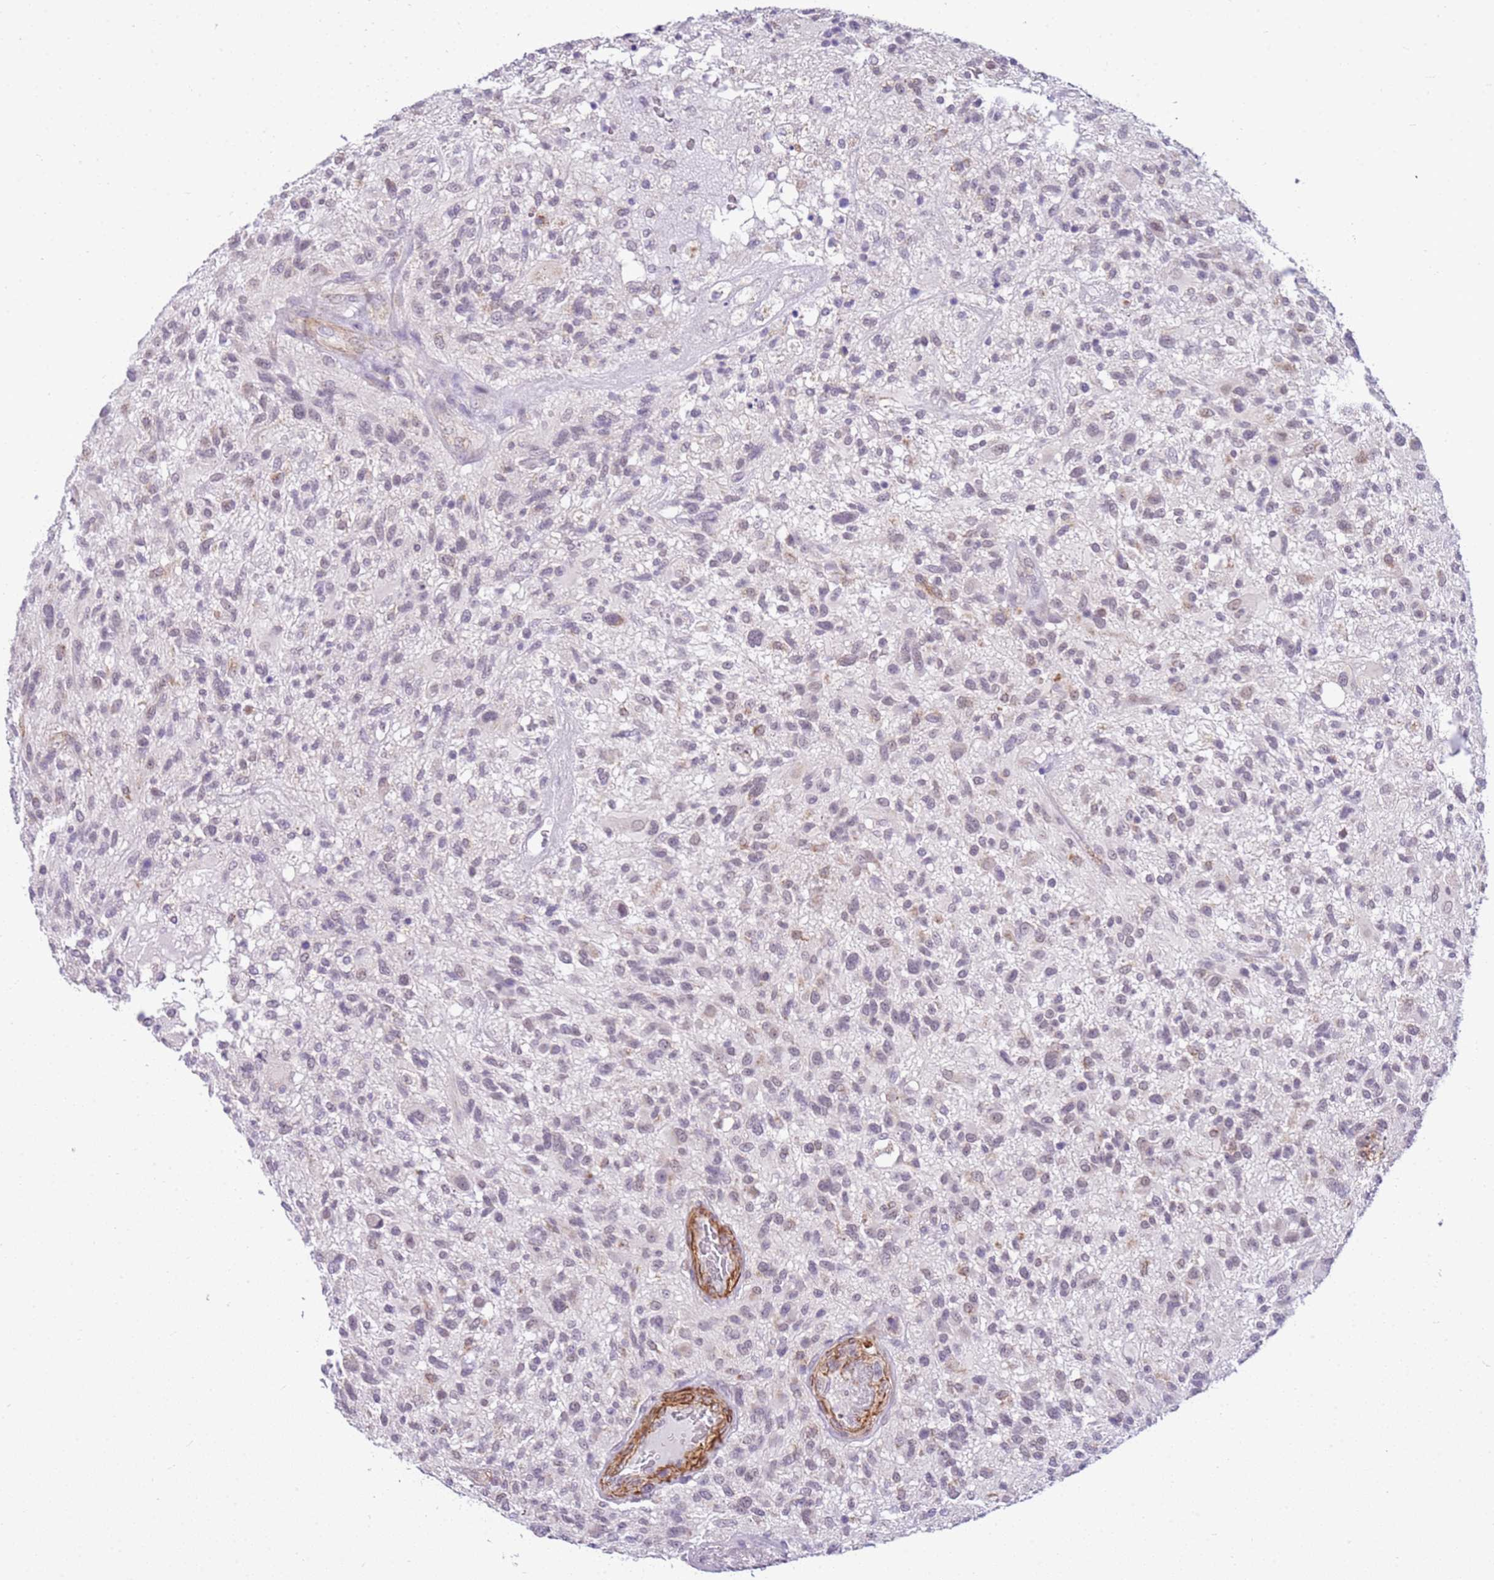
{"staining": {"intensity": "negative", "quantity": "none", "location": "none"}, "tissue": "glioma", "cell_type": "Tumor cells", "image_type": "cancer", "snomed": [{"axis": "morphology", "description": "Glioma, malignant, High grade"}, {"axis": "topography", "description": "Brain"}], "caption": "IHC image of human malignant glioma (high-grade) stained for a protein (brown), which displays no expression in tumor cells.", "gene": "SMIM4", "patient": {"sex": "male", "age": 47}}